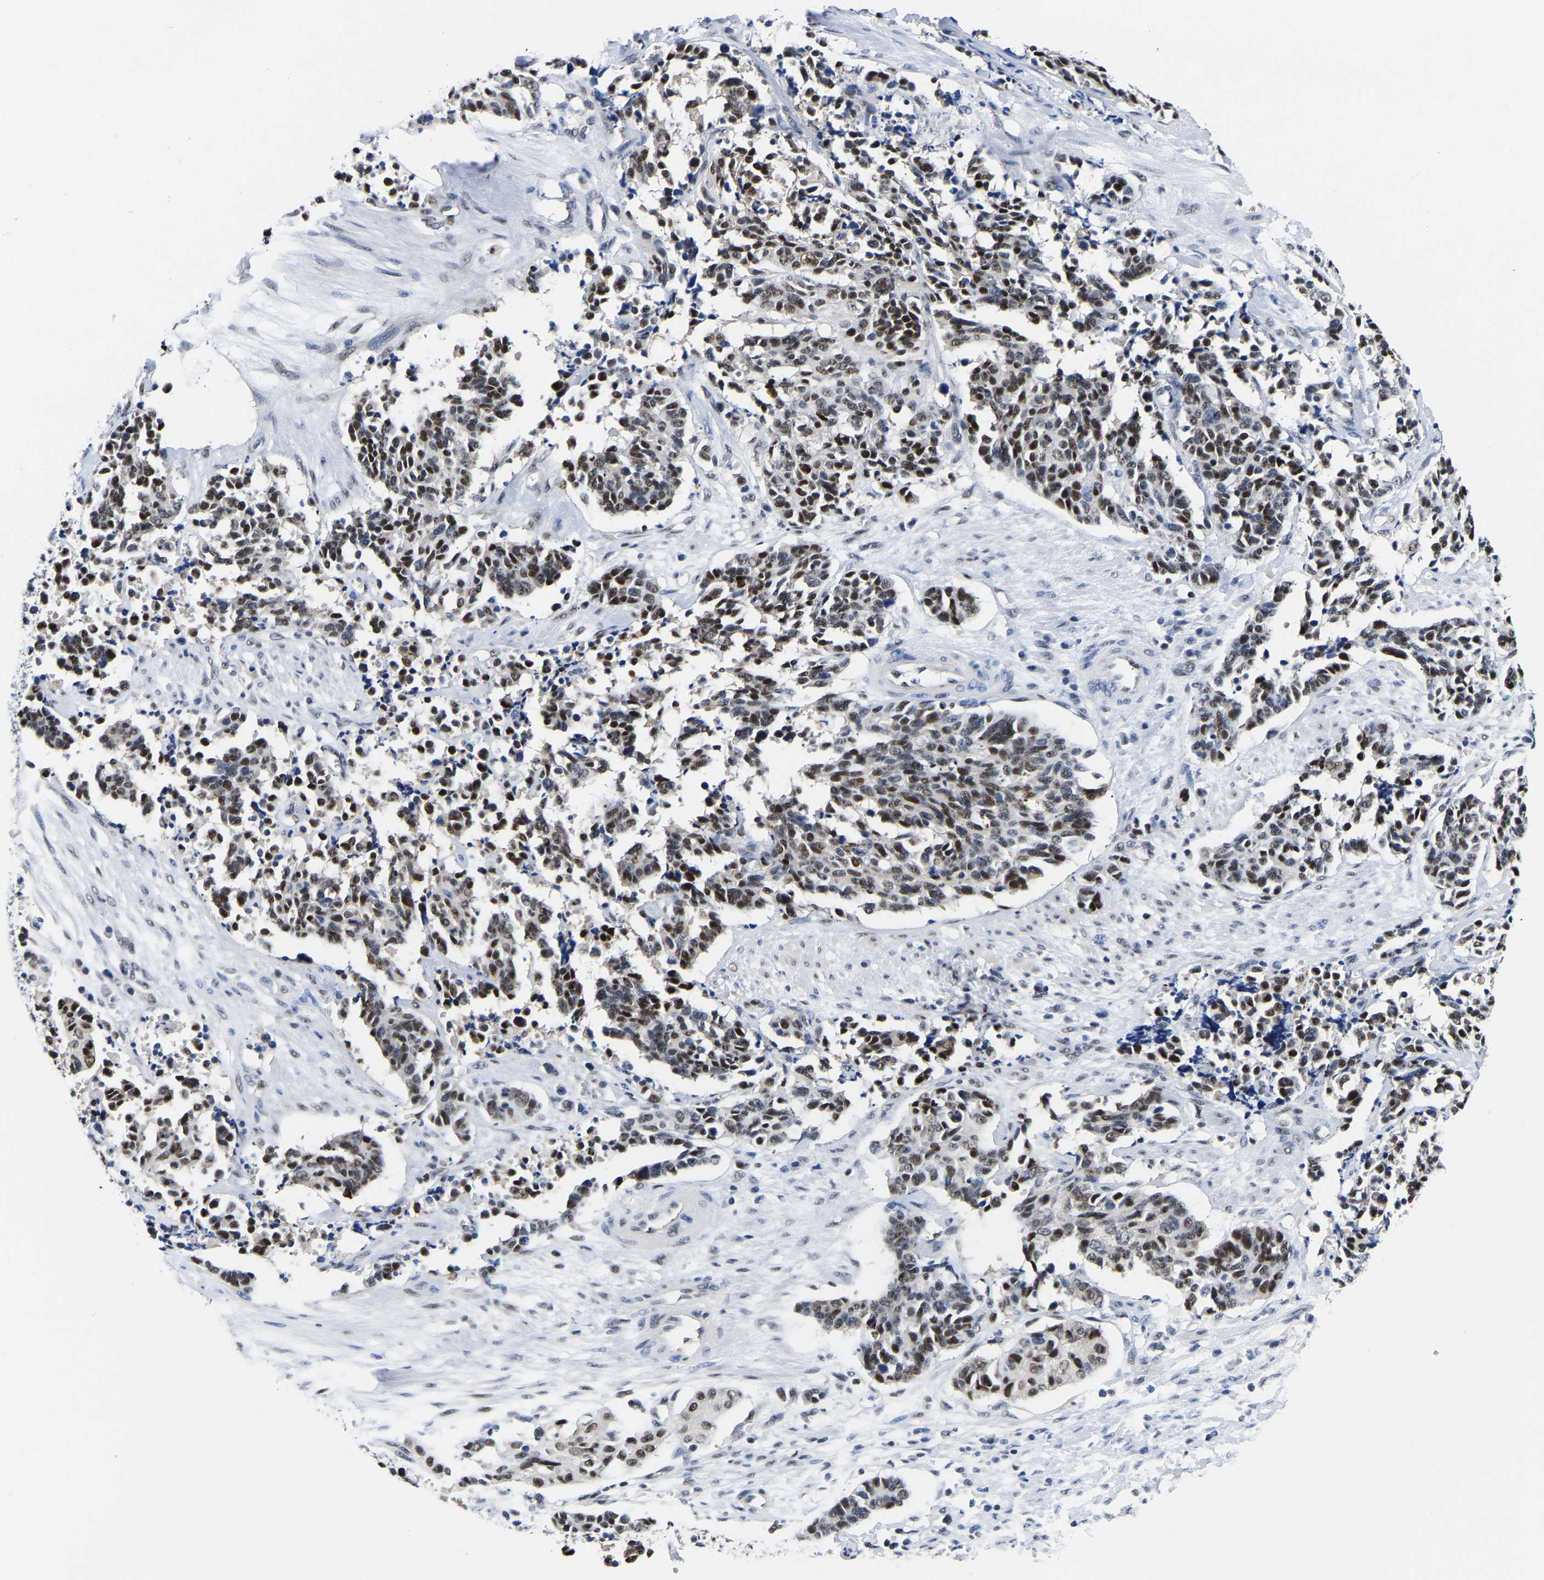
{"staining": {"intensity": "strong", "quantity": ">75%", "location": "nuclear"}, "tissue": "cervical cancer", "cell_type": "Tumor cells", "image_type": "cancer", "snomed": [{"axis": "morphology", "description": "Squamous cell carcinoma, NOS"}, {"axis": "topography", "description": "Cervix"}], "caption": "Immunohistochemistry (IHC) (DAB) staining of human squamous cell carcinoma (cervical) demonstrates strong nuclear protein staining in approximately >75% of tumor cells. (Brightfield microscopy of DAB IHC at high magnification).", "gene": "PTRHD1", "patient": {"sex": "female", "age": 35}}